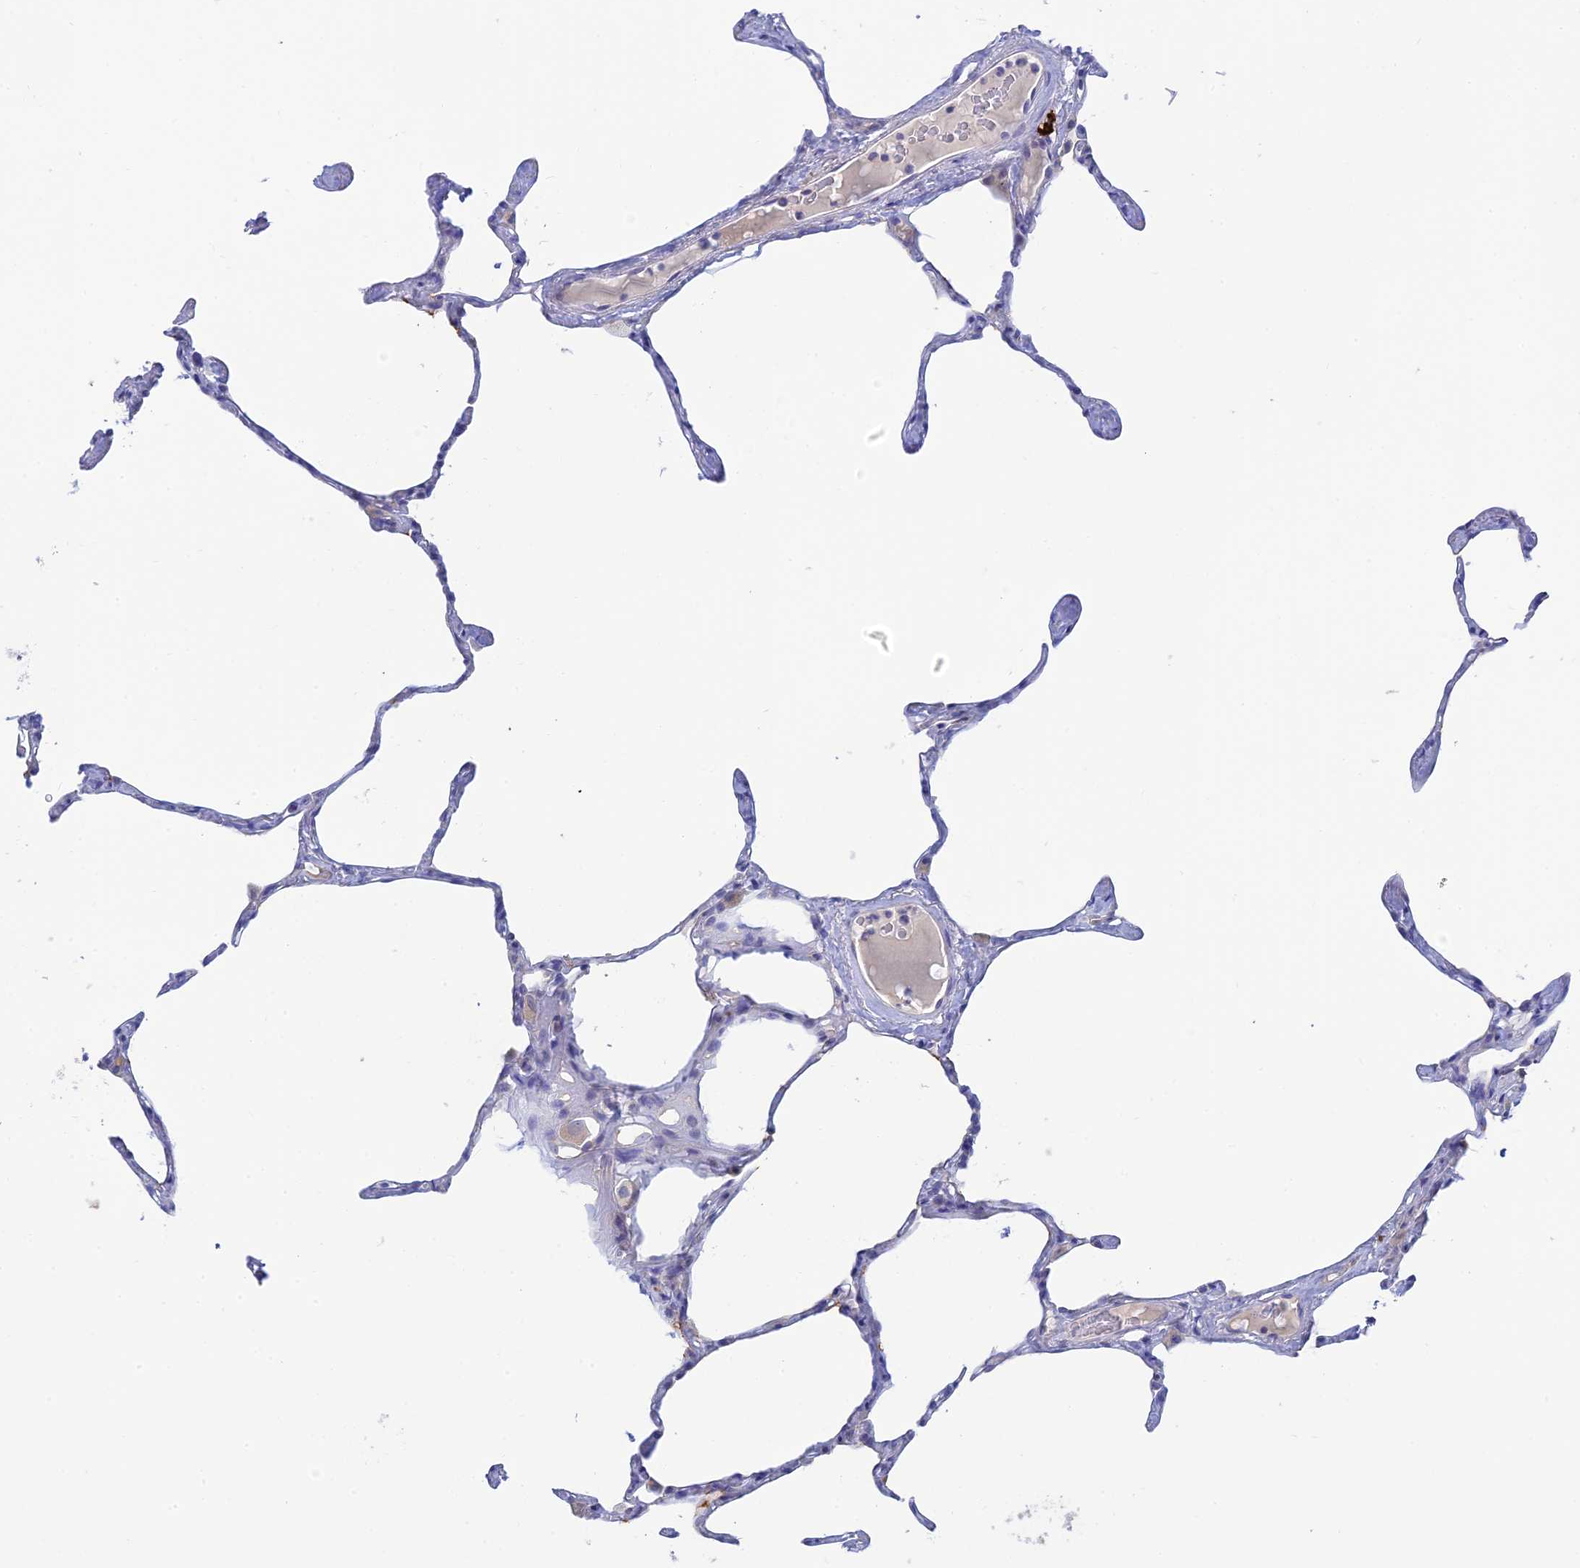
{"staining": {"intensity": "negative", "quantity": "none", "location": "none"}, "tissue": "lung", "cell_type": "Alveolar cells", "image_type": "normal", "snomed": [{"axis": "morphology", "description": "Normal tissue, NOS"}, {"axis": "topography", "description": "Lung"}], "caption": "This image is of unremarkable lung stained with IHC to label a protein in brown with the nuclei are counter-stained blue. There is no positivity in alveolar cells.", "gene": "CEP152", "patient": {"sex": "male", "age": 65}}